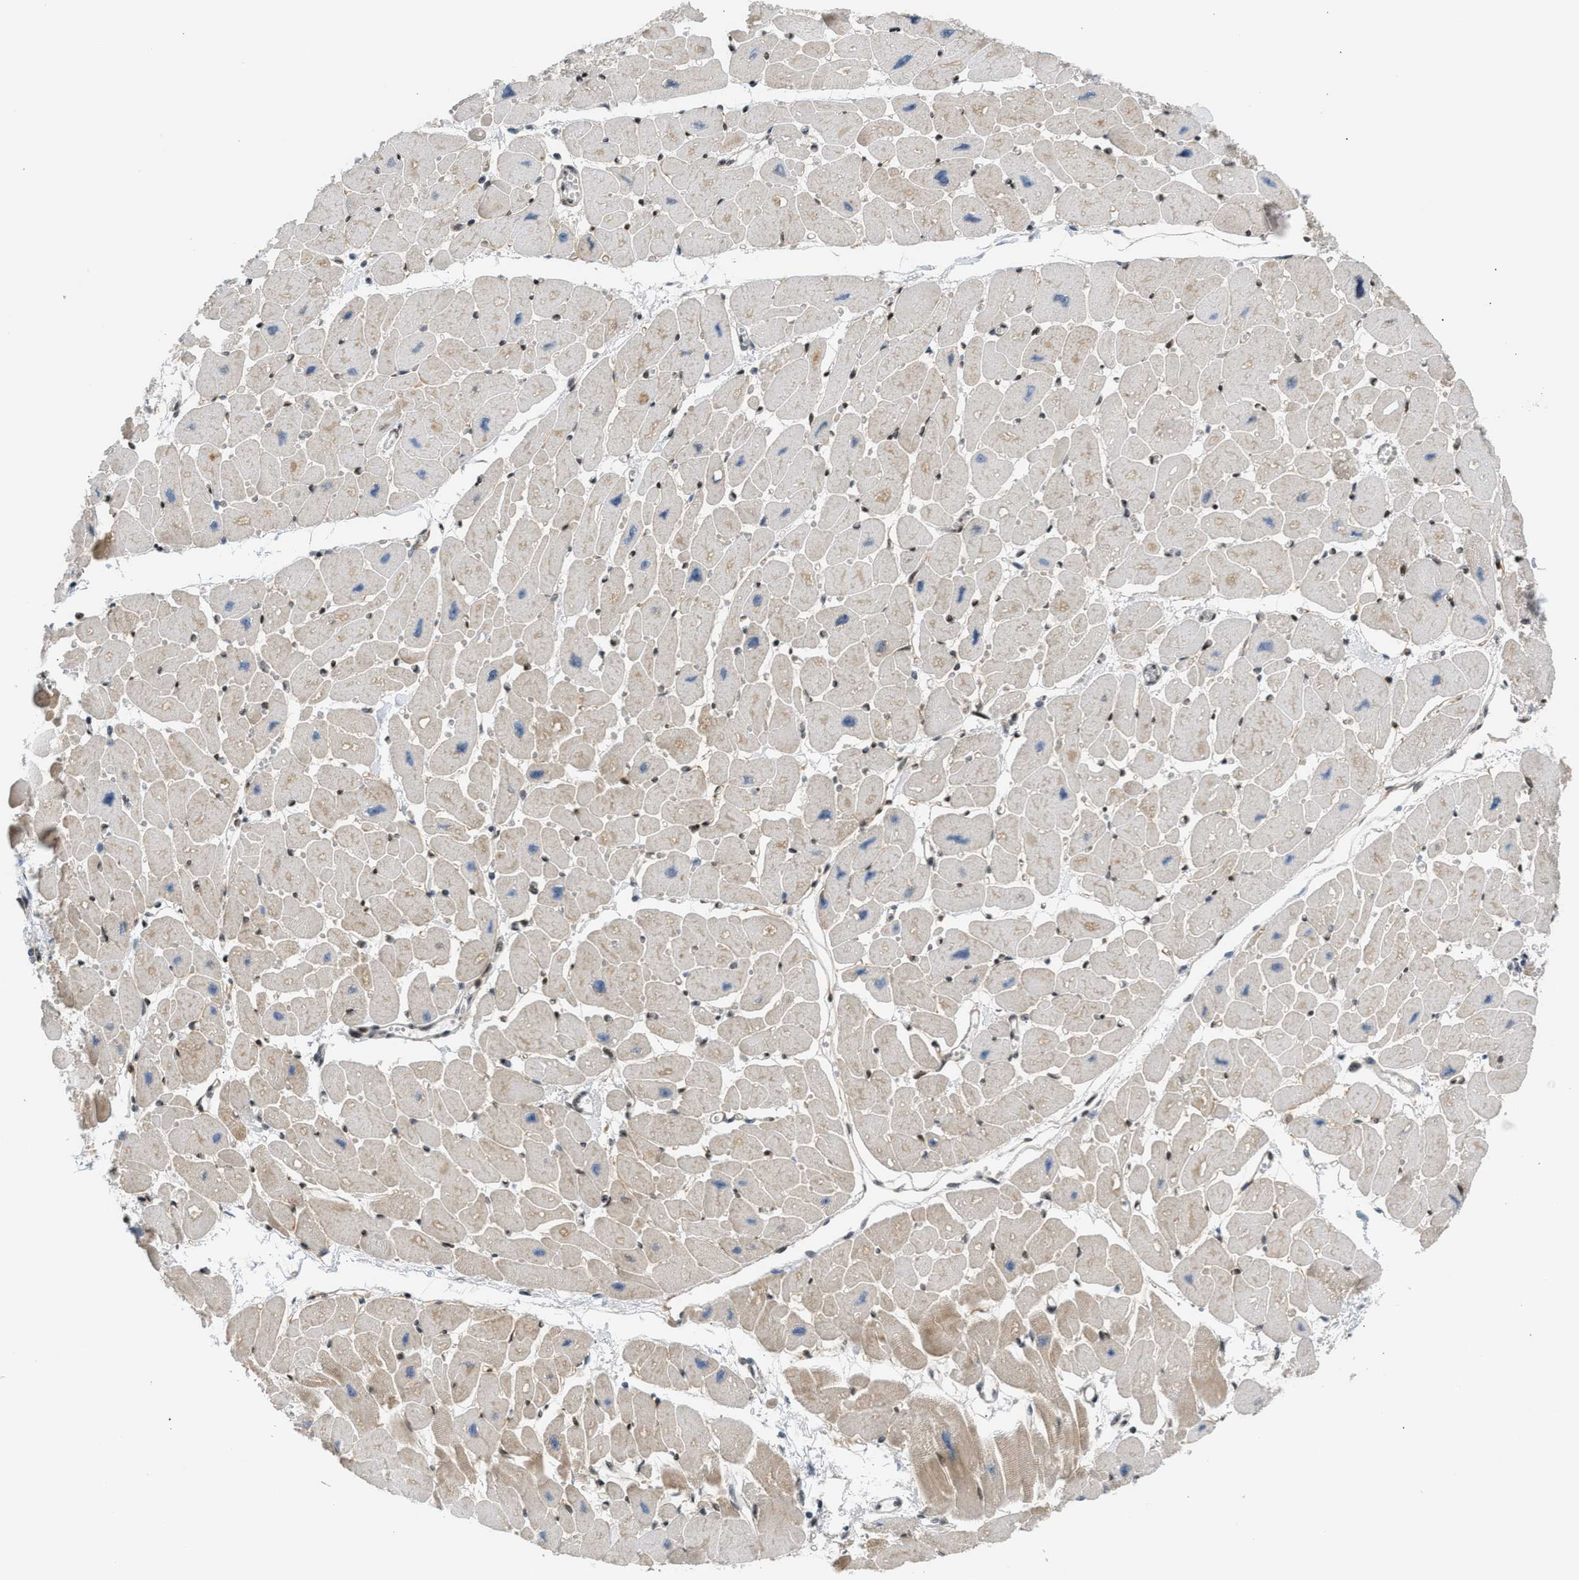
{"staining": {"intensity": "moderate", "quantity": "25%-75%", "location": "cytoplasmic/membranous"}, "tissue": "heart muscle", "cell_type": "Cardiomyocytes", "image_type": "normal", "snomed": [{"axis": "morphology", "description": "Normal tissue, NOS"}, {"axis": "topography", "description": "Heart"}], "caption": "Immunohistochemical staining of unremarkable human heart muscle reveals moderate cytoplasmic/membranous protein staining in approximately 25%-75% of cardiomyocytes.", "gene": "NPS", "patient": {"sex": "female", "age": 54}}